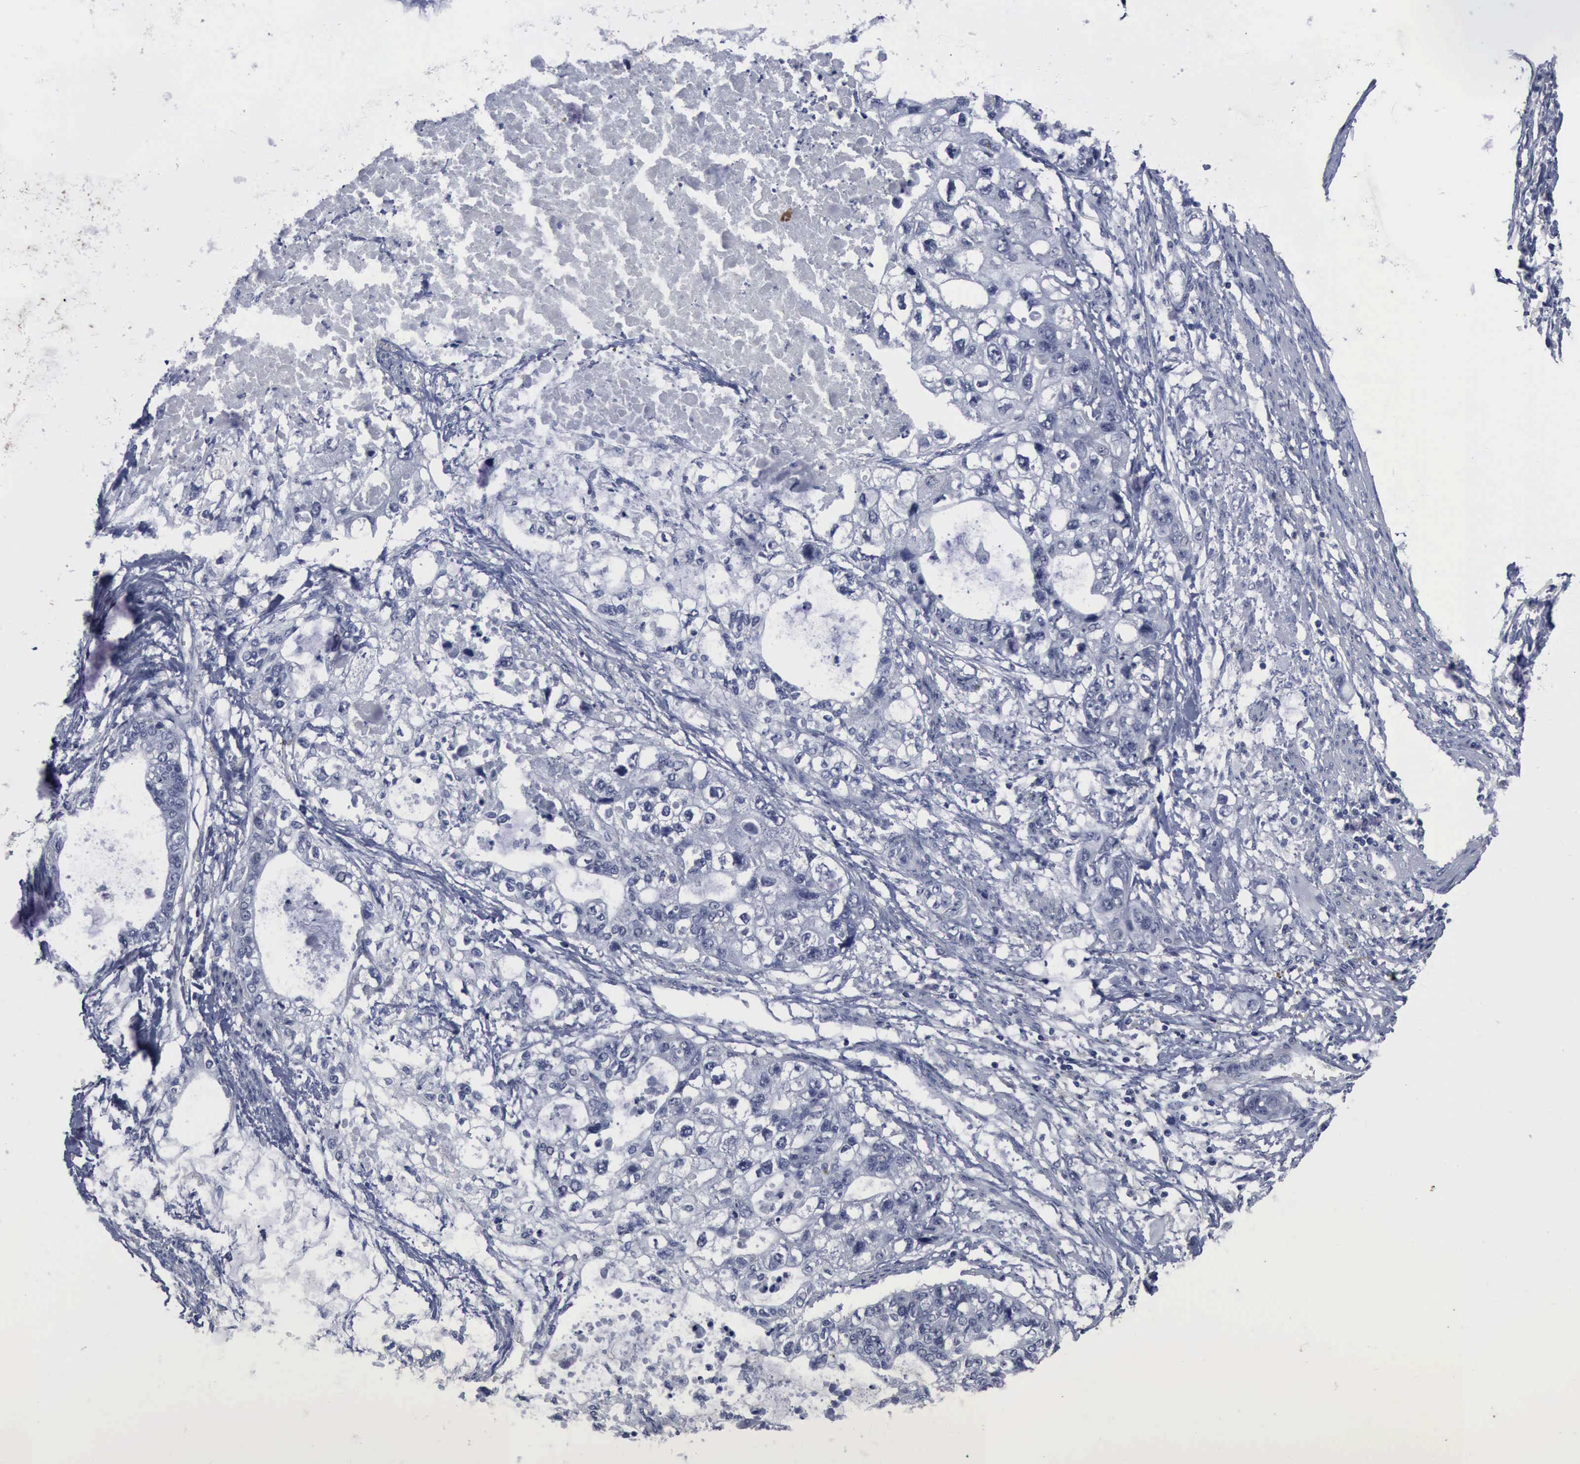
{"staining": {"intensity": "negative", "quantity": "none", "location": "none"}, "tissue": "stomach cancer", "cell_type": "Tumor cells", "image_type": "cancer", "snomed": [{"axis": "morphology", "description": "Adenocarcinoma, NOS"}, {"axis": "topography", "description": "Stomach, upper"}], "caption": "DAB immunohistochemical staining of human adenocarcinoma (stomach) demonstrates no significant positivity in tumor cells.", "gene": "MYO18B", "patient": {"sex": "female", "age": 52}}